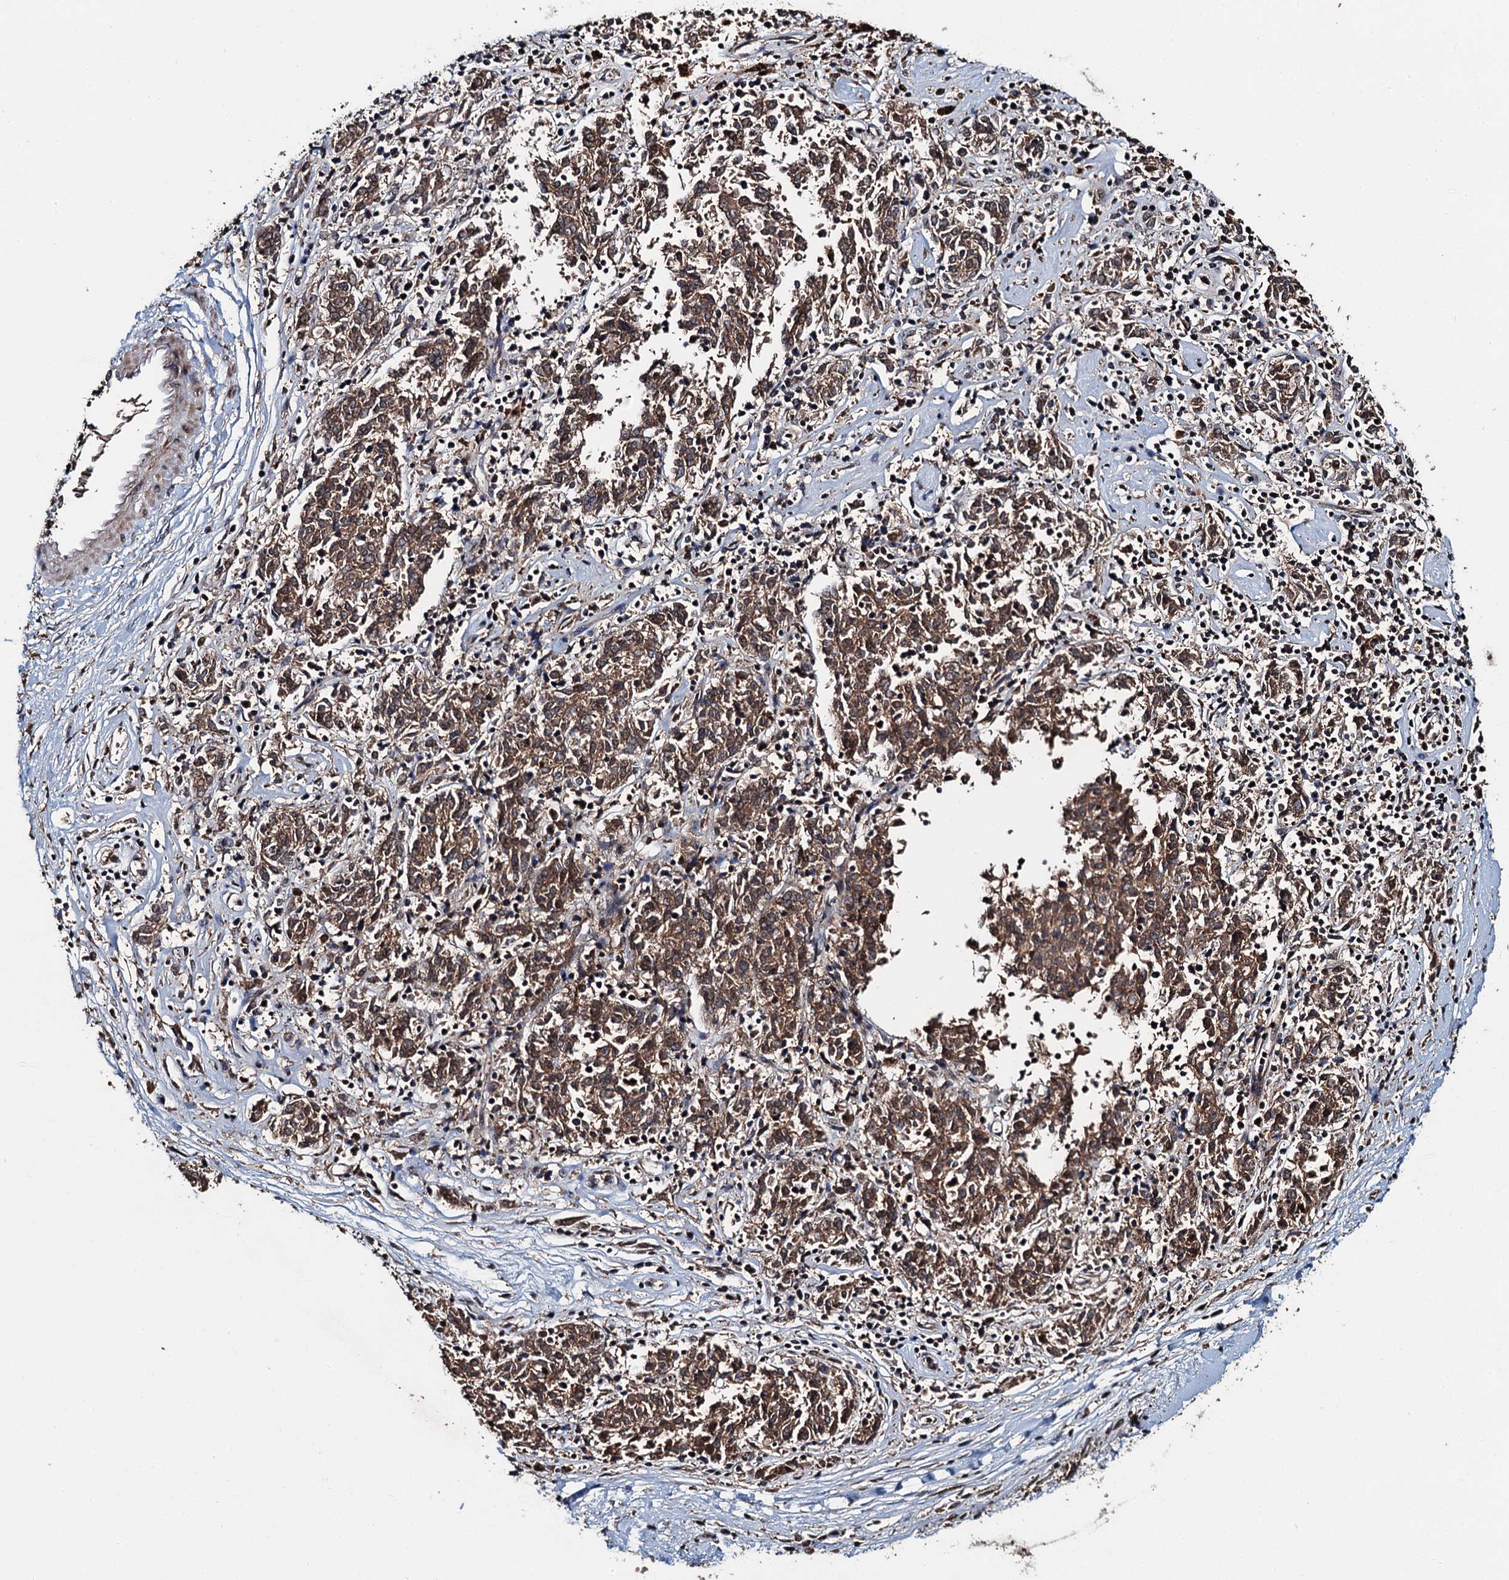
{"staining": {"intensity": "moderate", "quantity": ">75%", "location": "cytoplasmic/membranous"}, "tissue": "melanoma", "cell_type": "Tumor cells", "image_type": "cancer", "snomed": [{"axis": "morphology", "description": "Malignant melanoma, NOS"}, {"axis": "topography", "description": "Skin"}], "caption": "A brown stain highlights moderate cytoplasmic/membranous staining of a protein in melanoma tumor cells. The staining was performed using DAB, with brown indicating positive protein expression. Nuclei are stained blue with hematoxylin.", "gene": "SNX32", "patient": {"sex": "female", "age": 72}}